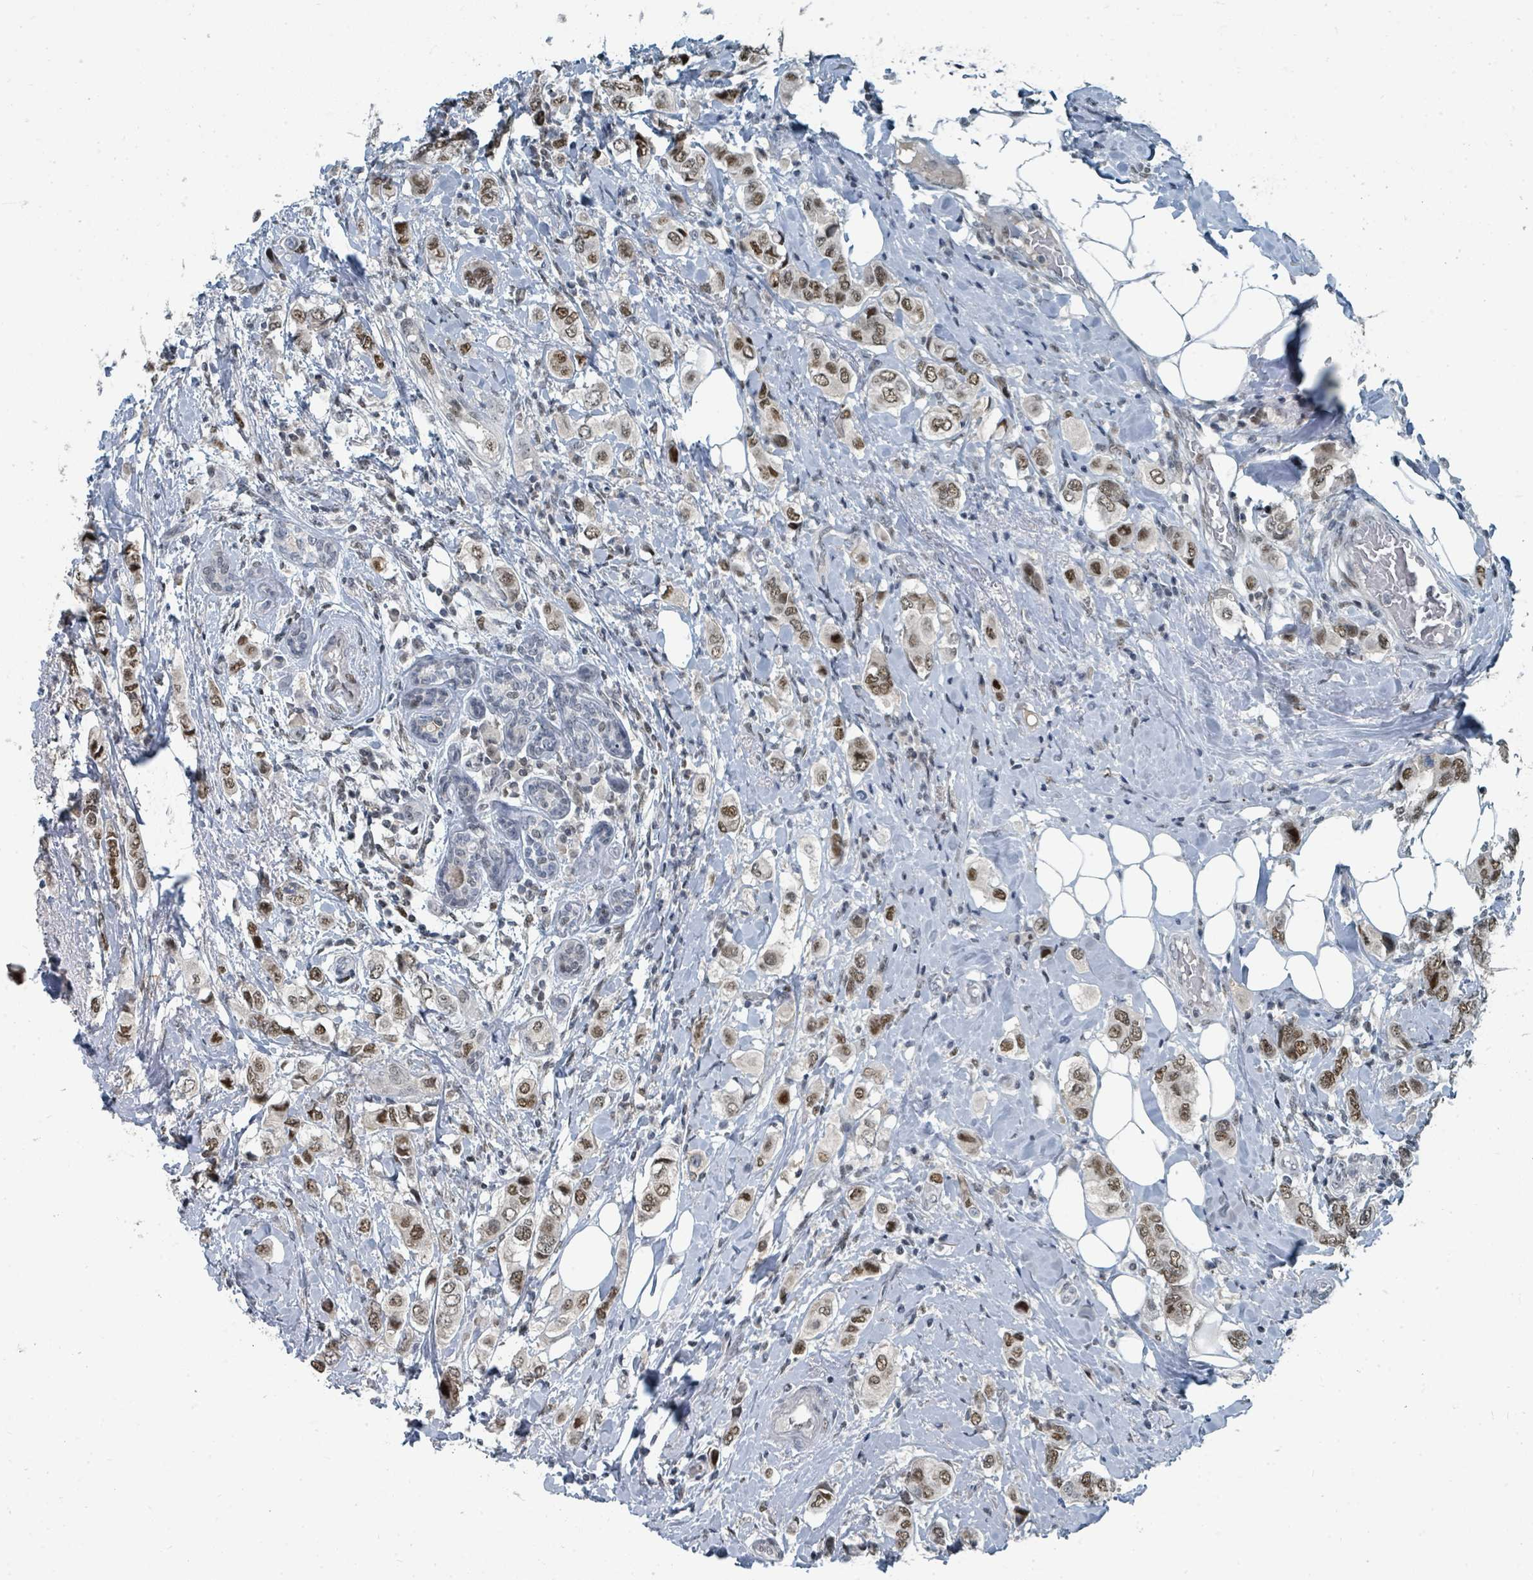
{"staining": {"intensity": "moderate", "quantity": ">75%", "location": "nuclear"}, "tissue": "breast cancer", "cell_type": "Tumor cells", "image_type": "cancer", "snomed": [{"axis": "morphology", "description": "Lobular carcinoma"}, {"axis": "topography", "description": "Breast"}], "caption": "This image demonstrates breast cancer stained with IHC to label a protein in brown. The nuclear of tumor cells show moderate positivity for the protein. Nuclei are counter-stained blue.", "gene": "UCK1", "patient": {"sex": "female", "age": 51}}